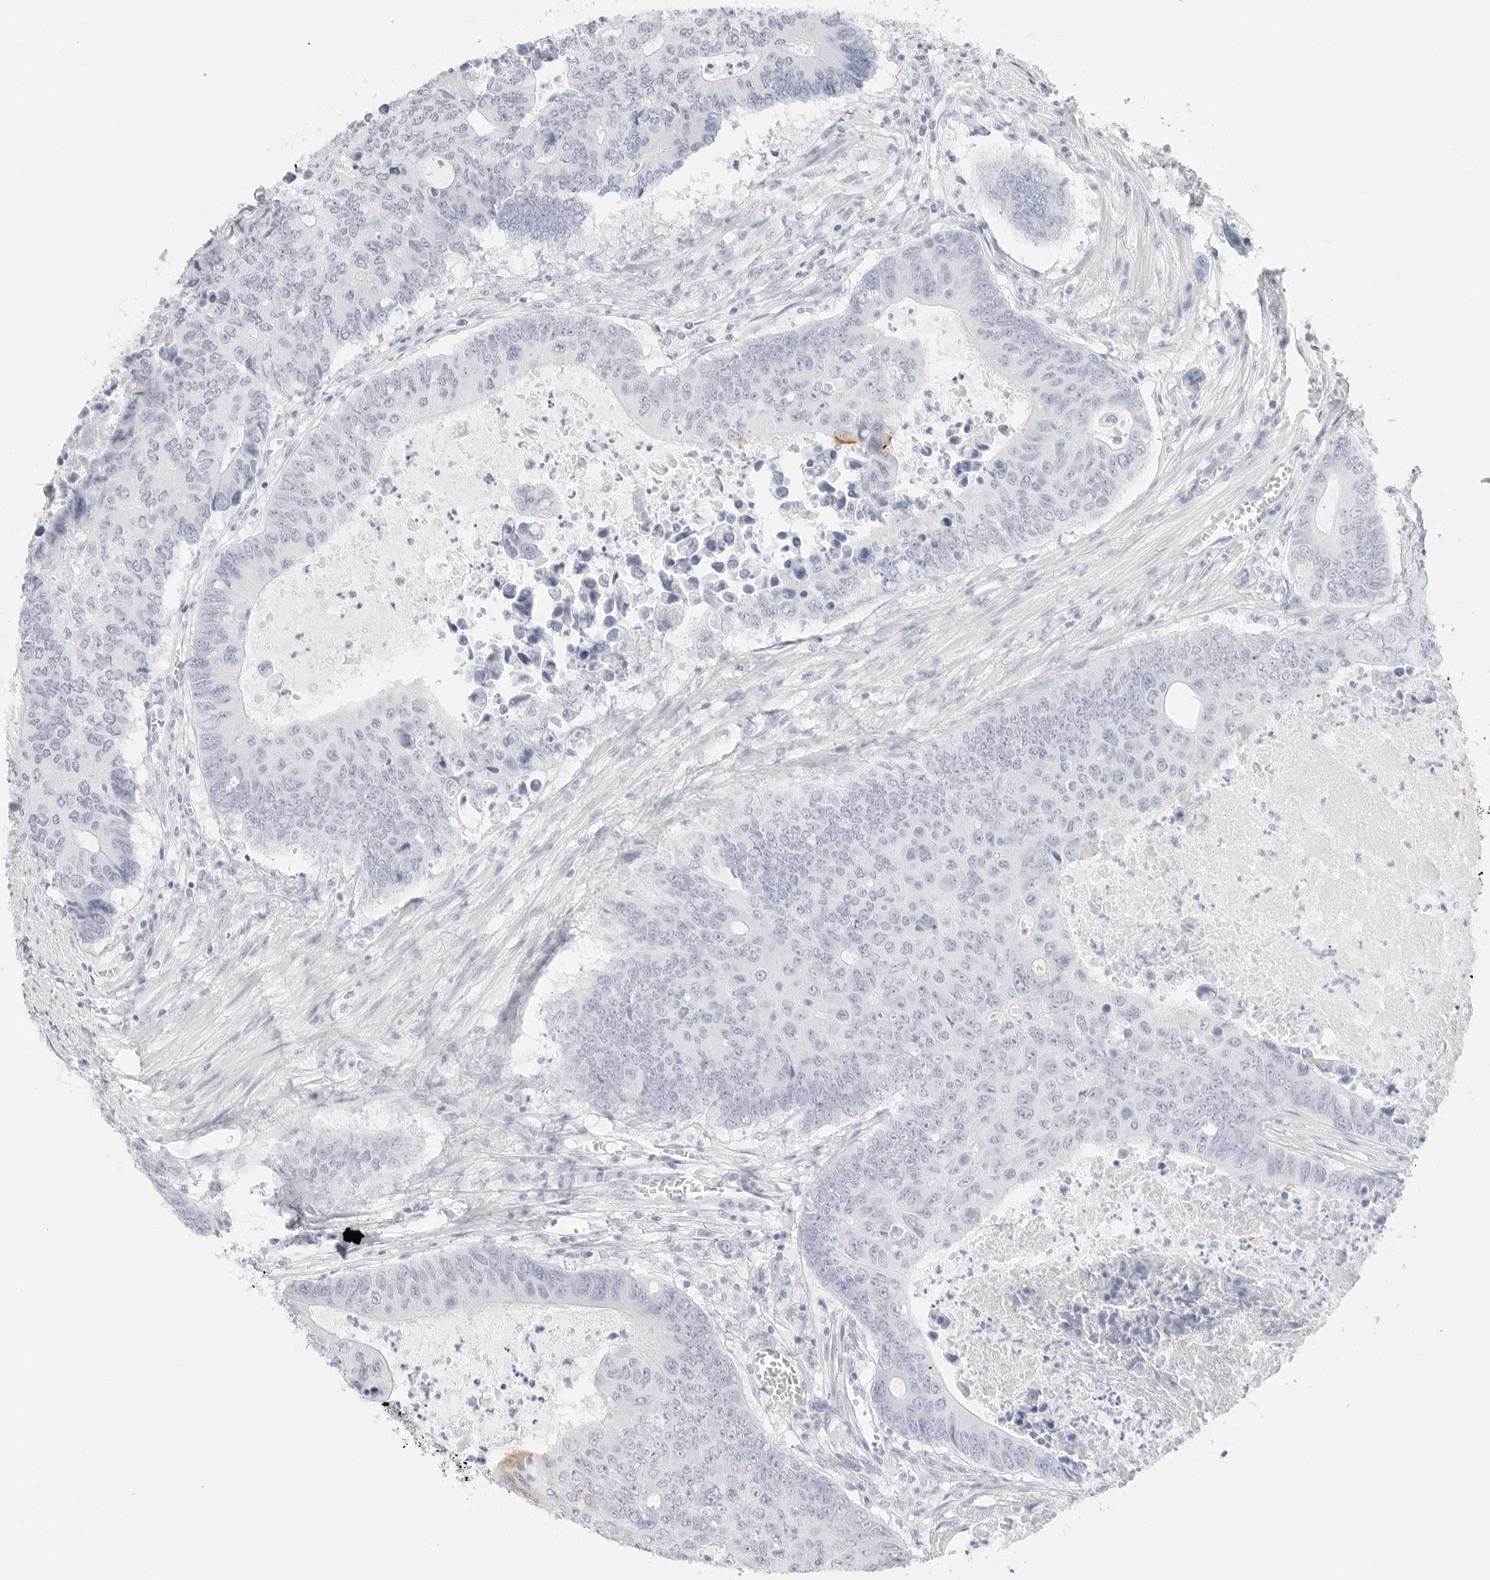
{"staining": {"intensity": "negative", "quantity": "none", "location": "none"}, "tissue": "colorectal cancer", "cell_type": "Tumor cells", "image_type": "cancer", "snomed": [{"axis": "morphology", "description": "Adenocarcinoma, NOS"}, {"axis": "topography", "description": "Colon"}], "caption": "Immunohistochemistry (IHC) histopathology image of neoplastic tissue: human adenocarcinoma (colorectal) stained with DAB (3,3'-diaminobenzidine) reveals no significant protein staining in tumor cells. The staining is performed using DAB brown chromogen with nuclei counter-stained in using hematoxylin.", "gene": "TFF2", "patient": {"sex": "male", "age": 87}}